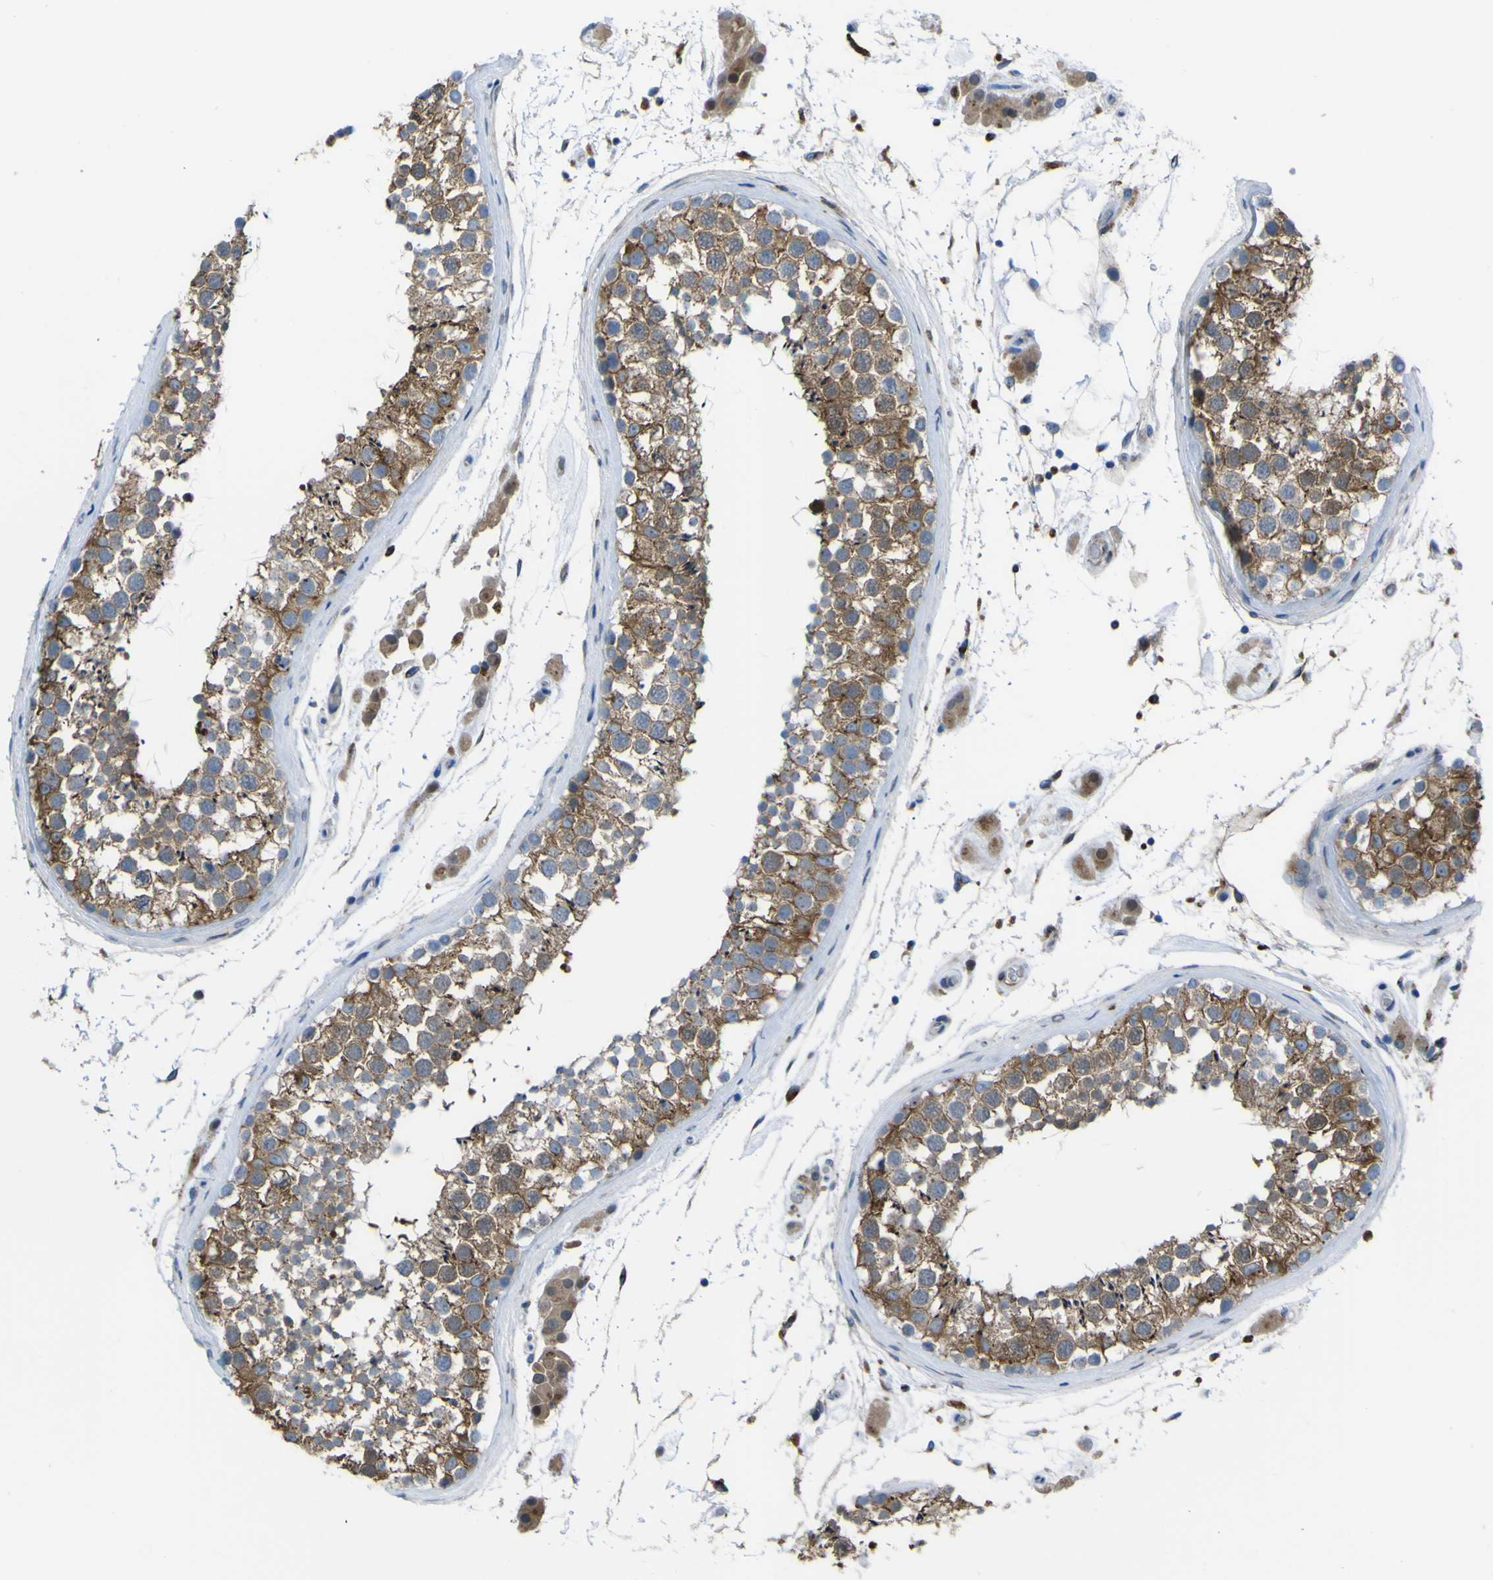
{"staining": {"intensity": "moderate", "quantity": ">75%", "location": "cytoplasmic/membranous"}, "tissue": "testis", "cell_type": "Cells in seminiferous ducts", "image_type": "normal", "snomed": [{"axis": "morphology", "description": "Normal tissue, NOS"}, {"axis": "topography", "description": "Testis"}], "caption": "This histopathology image shows normal testis stained with immunohistochemistry to label a protein in brown. The cytoplasmic/membranous of cells in seminiferous ducts show moderate positivity for the protein. Nuclei are counter-stained blue.", "gene": "CST3", "patient": {"sex": "male", "age": 46}}